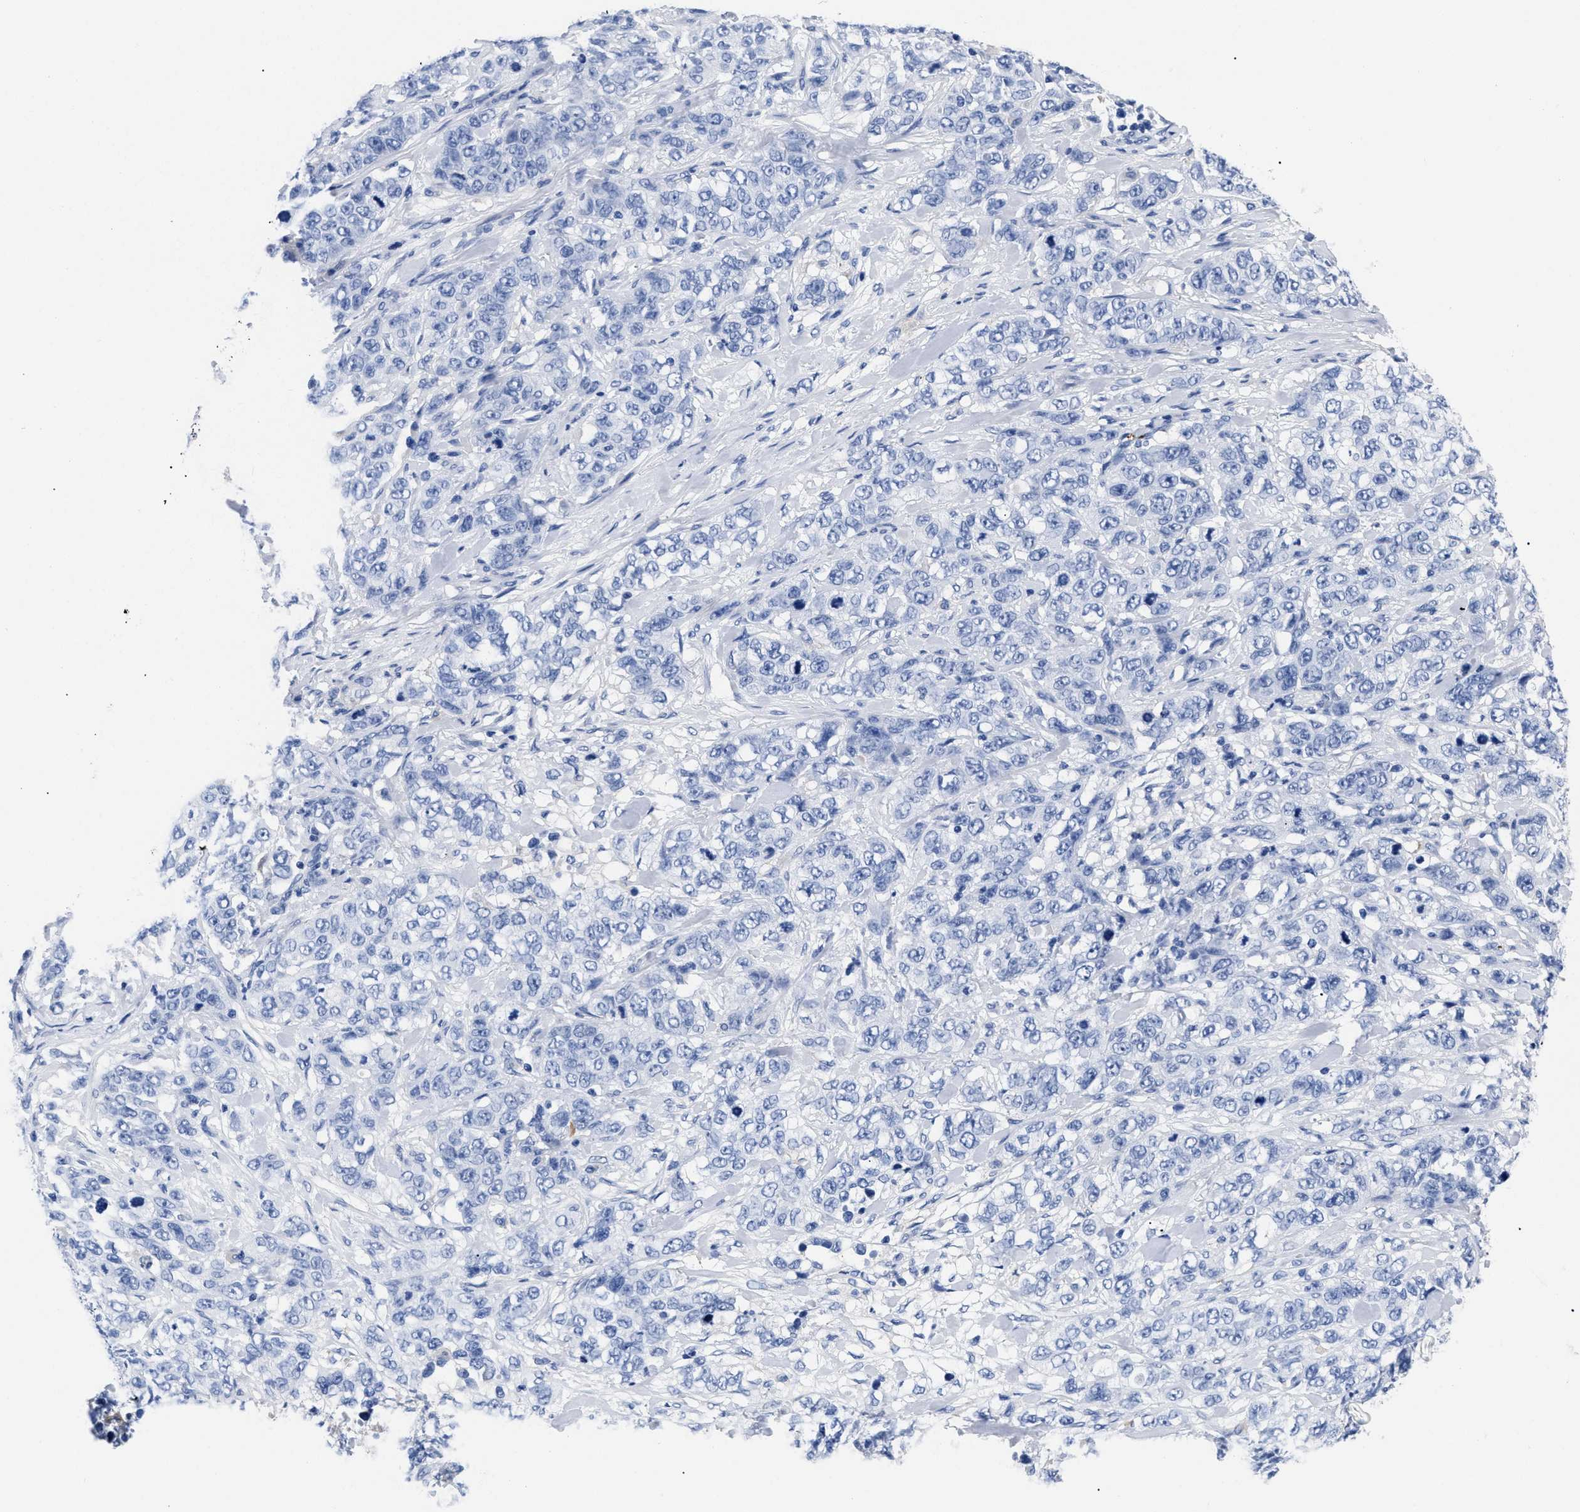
{"staining": {"intensity": "negative", "quantity": "none", "location": "none"}, "tissue": "stomach cancer", "cell_type": "Tumor cells", "image_type": "cancer", "snomed": [{"axis": "morphology", "description": "Adenocarcinoma, NOS"}, {"axis": "topography", "description": "Stomach"}], "caption": "This is an immunohistochemistry photomicrograph of stomach cancer (adenocarcinoma). There is no expression in tumor cells.", "gene": "TREML1", "patient": {"sex": "male", "age": 48}}